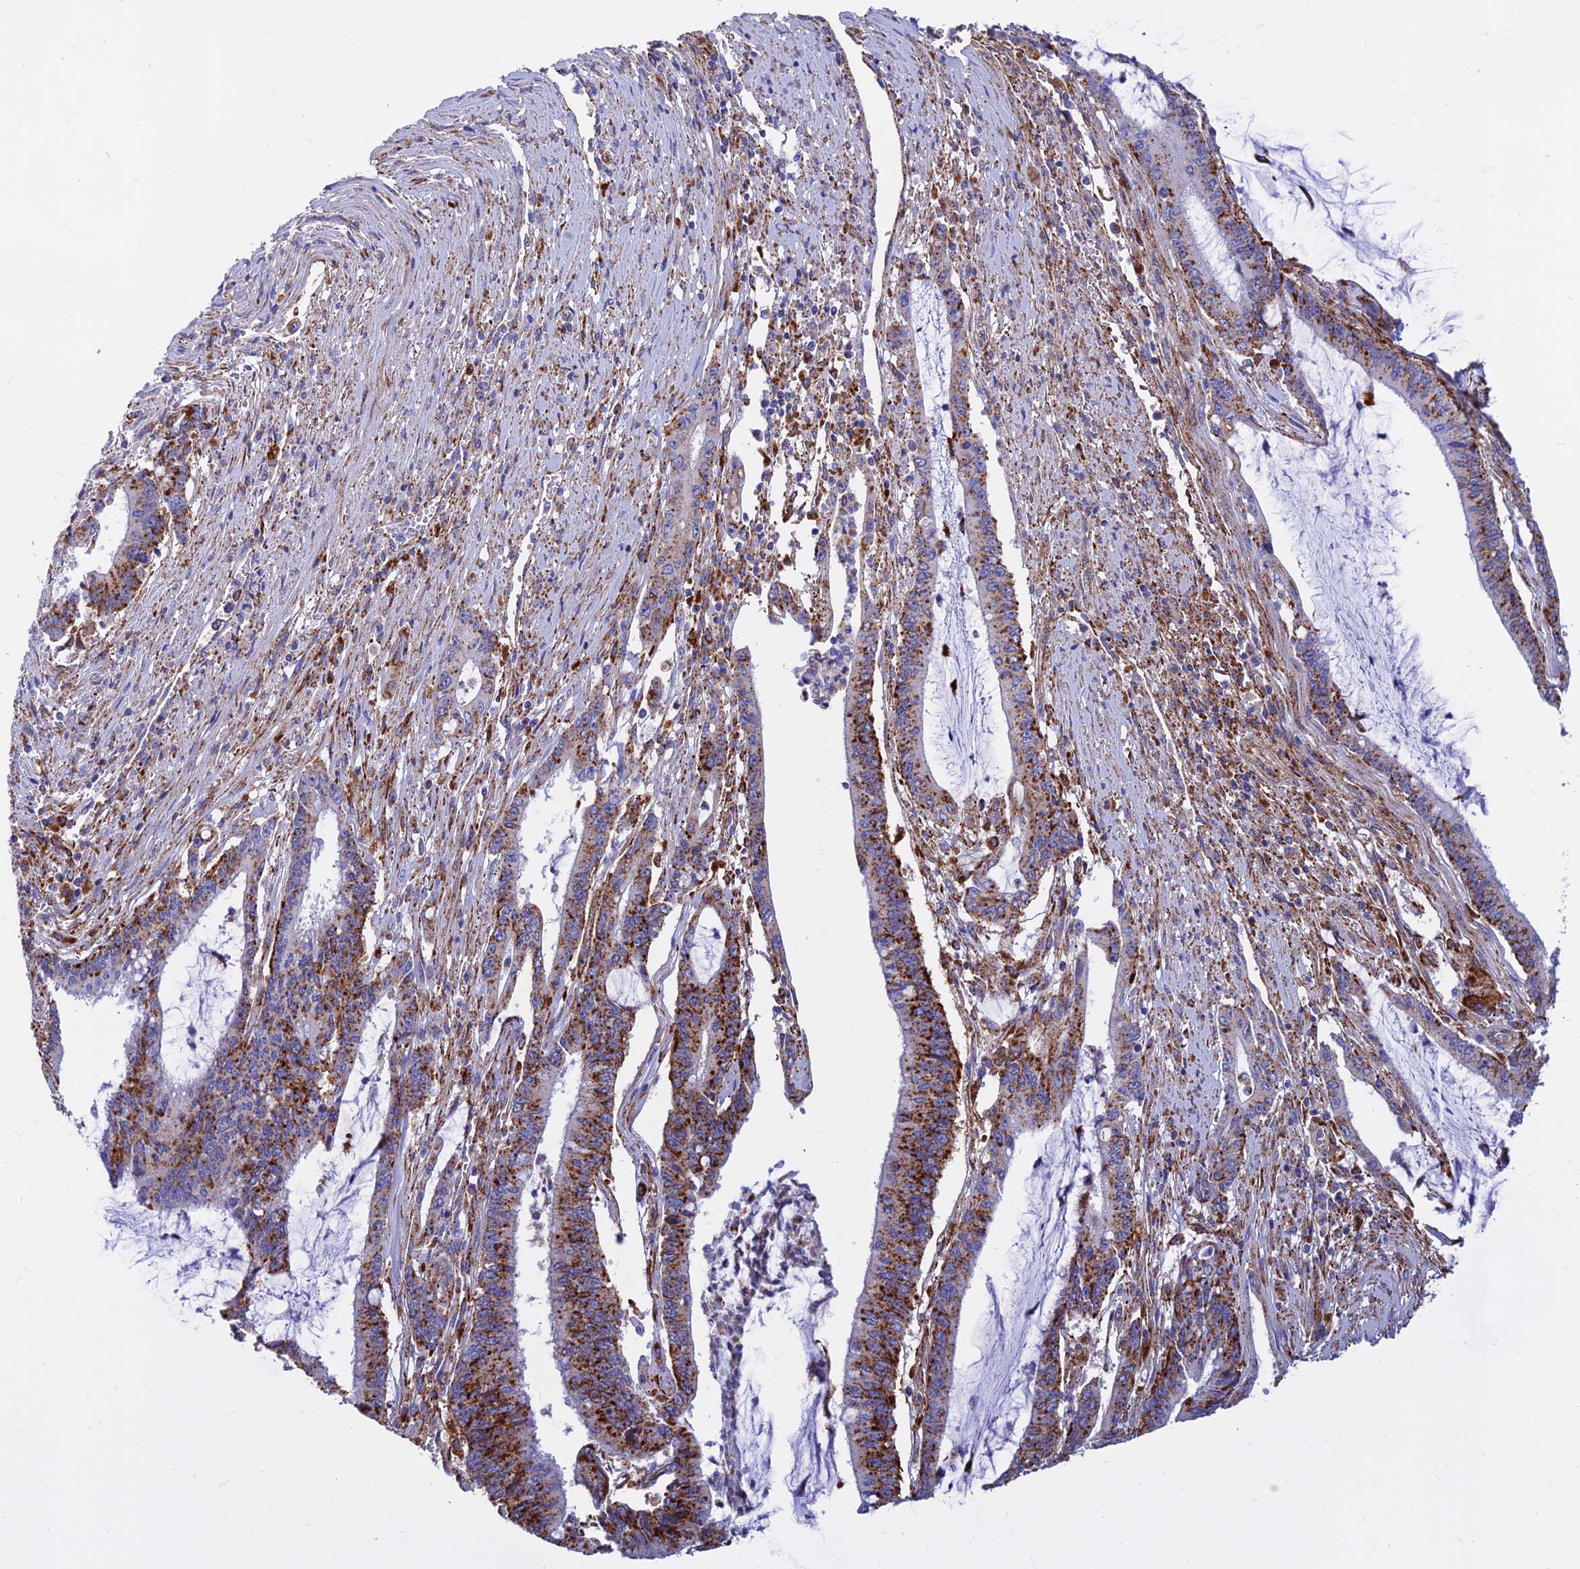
{"staining": {"intensity": "strong", "quantity": ">75%", "location": "cytoplasmic/membranous"}, "tissue": "pancreatic cancer", "cell_type": "Tumor cells", "image_type": "cancer", "snomed": [{"axis": "morphology", "description": "Adenocarcinoma, NOS"}, {"axis": "topography", "description": "Pancreas"}], "caption": "This is a photomicrograph of immunohistochemistry (IHC) staining of pancreatic cancer, which shows strong staining in the cytoplasmic/membranous of tumor cells.", "gene": "SPNS1", "patient": {"sex": "female", "age": 50}}